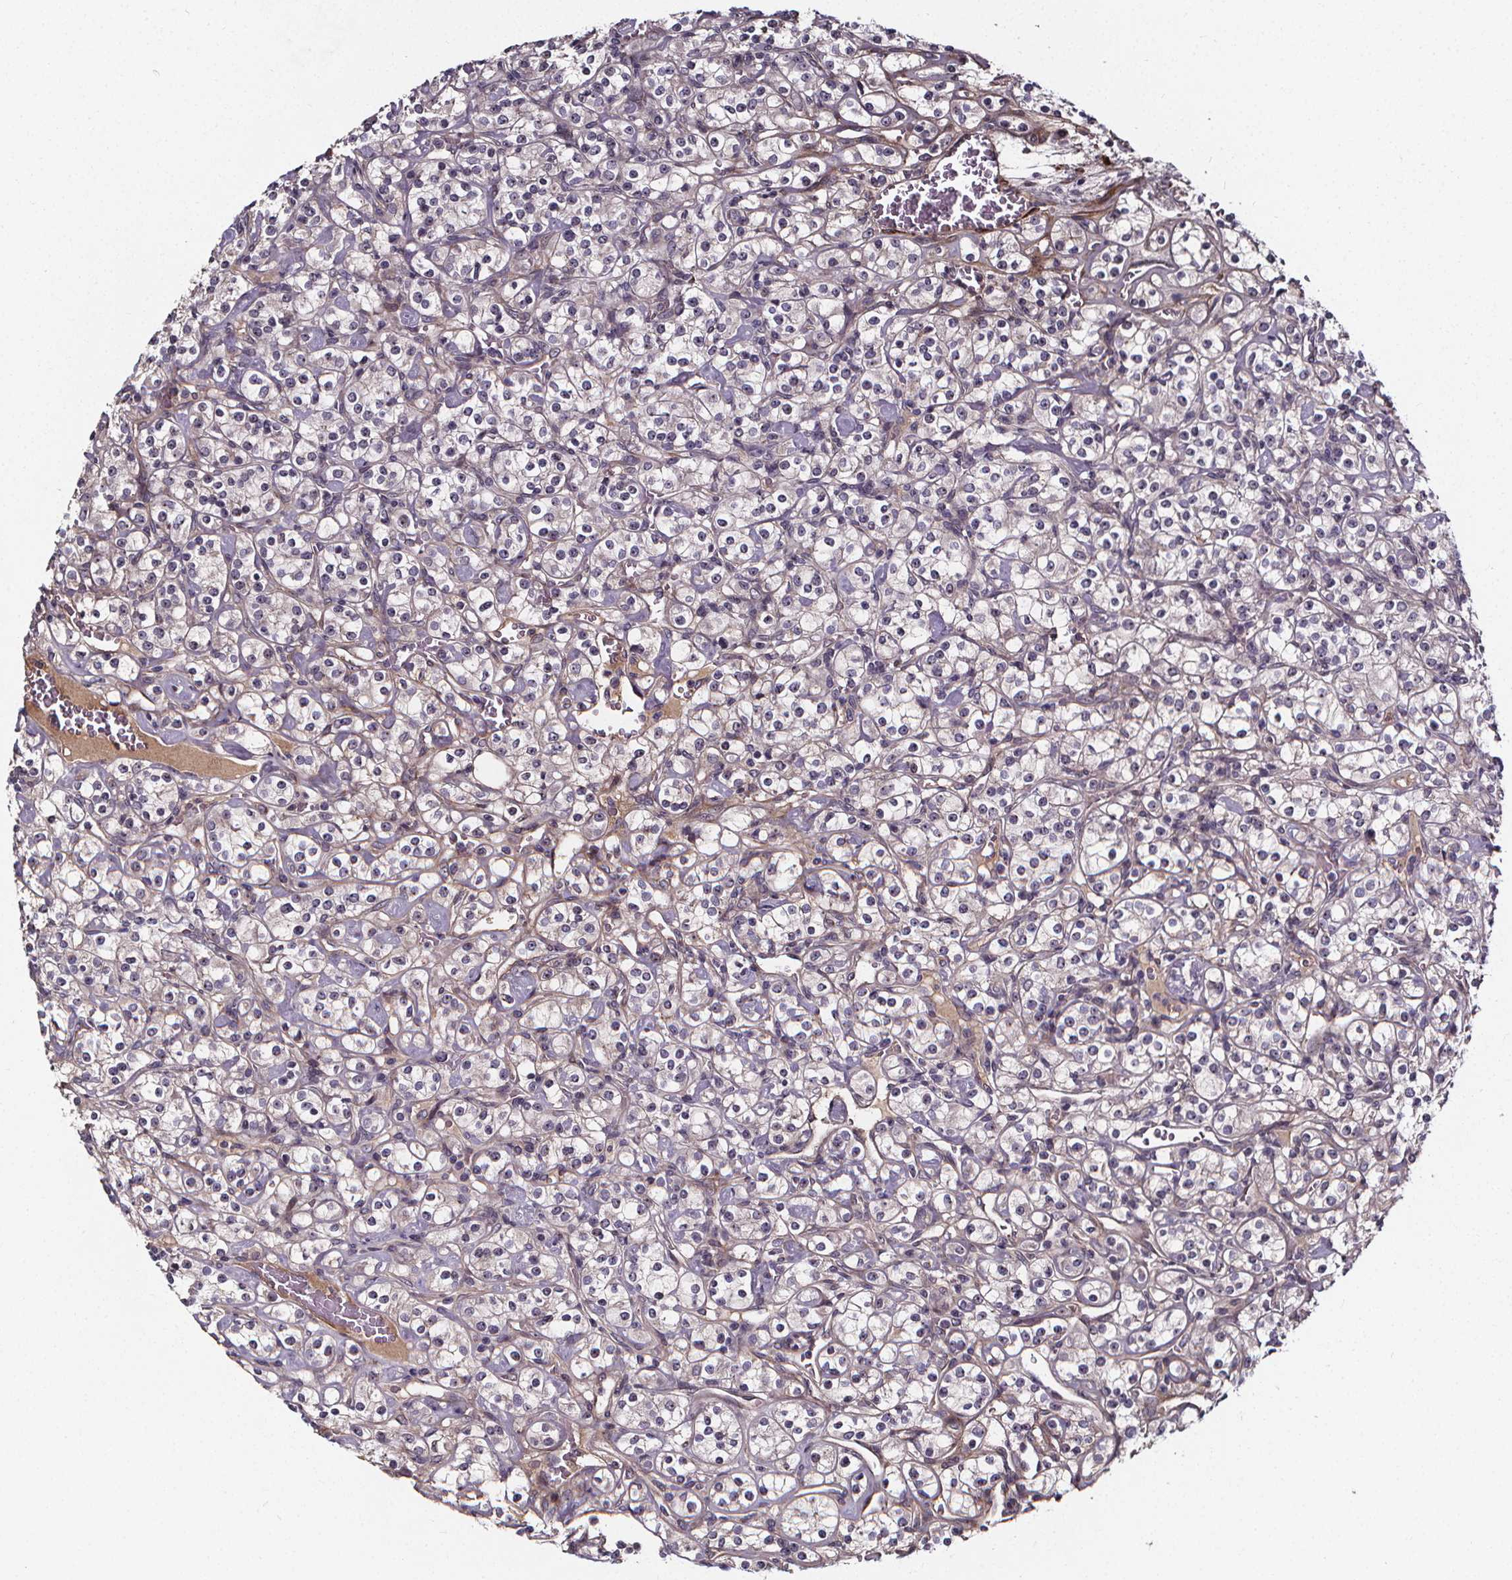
{"staining": {"intensity": "negative", "quantity": "none", "location": "none"}, "tissue": "renal cancer", "cell_type": "Tumor cells", "image_type": "cancer", "snomed": [{"axis": "morphology", "description": "Adenocarcinoma, NOS"}, {"axis": "topography", "description": "Kidney"}], "caption": "This image is of adenocarcinoma (renal) stained with immunohistochemistry to label a protein in brown with the nuclei are counter-stained blue. There is no expression in tumor cells. (Stains: DAB (3,3'-diaminobenzidine) immunohistochemistry (IHC) with hematoxylin counter stain, Microscopy: brightfield microscopy at high magnification).", "gene": "AEBP1", "patient": {"sex": "male", "age": 77}}